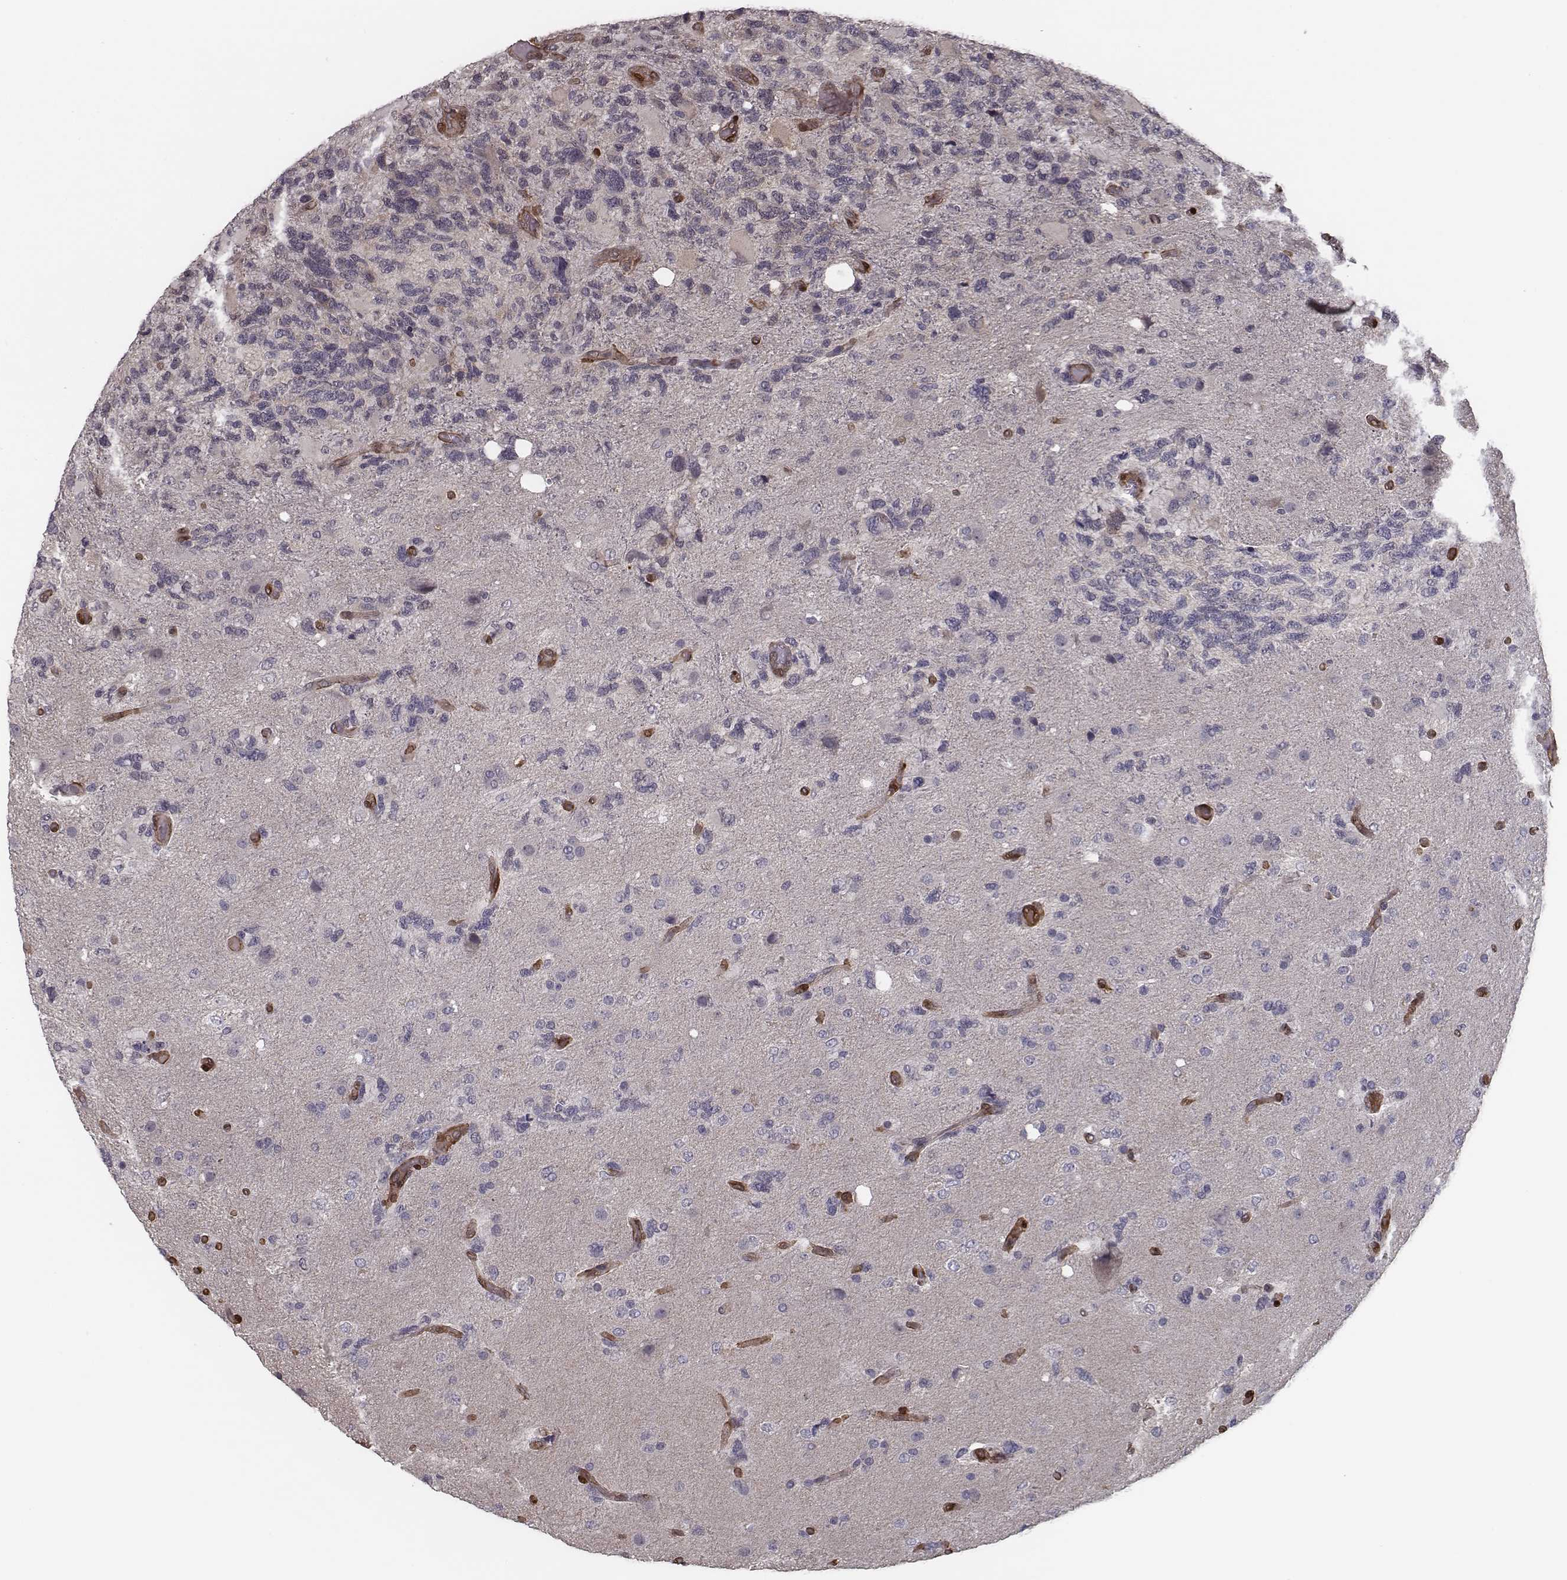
{"staining": {"intensity": "negative", "quantity": "none", "location": "none"}, "tissue": "glioma", "cell_type": "Tumor cells", "image_type": "cancer", "snomed": [{"axis": "morphology", "description": "Glioma, malignant, High grade"}, {"axis": "topography", "description": "Brain"}], "caption": "Immunohistochemistry of malignant high-grade glioma displays no expression in tumor cells.", "gene": "ISYNA1", "patient": {"sex": "female", "age": 71}}